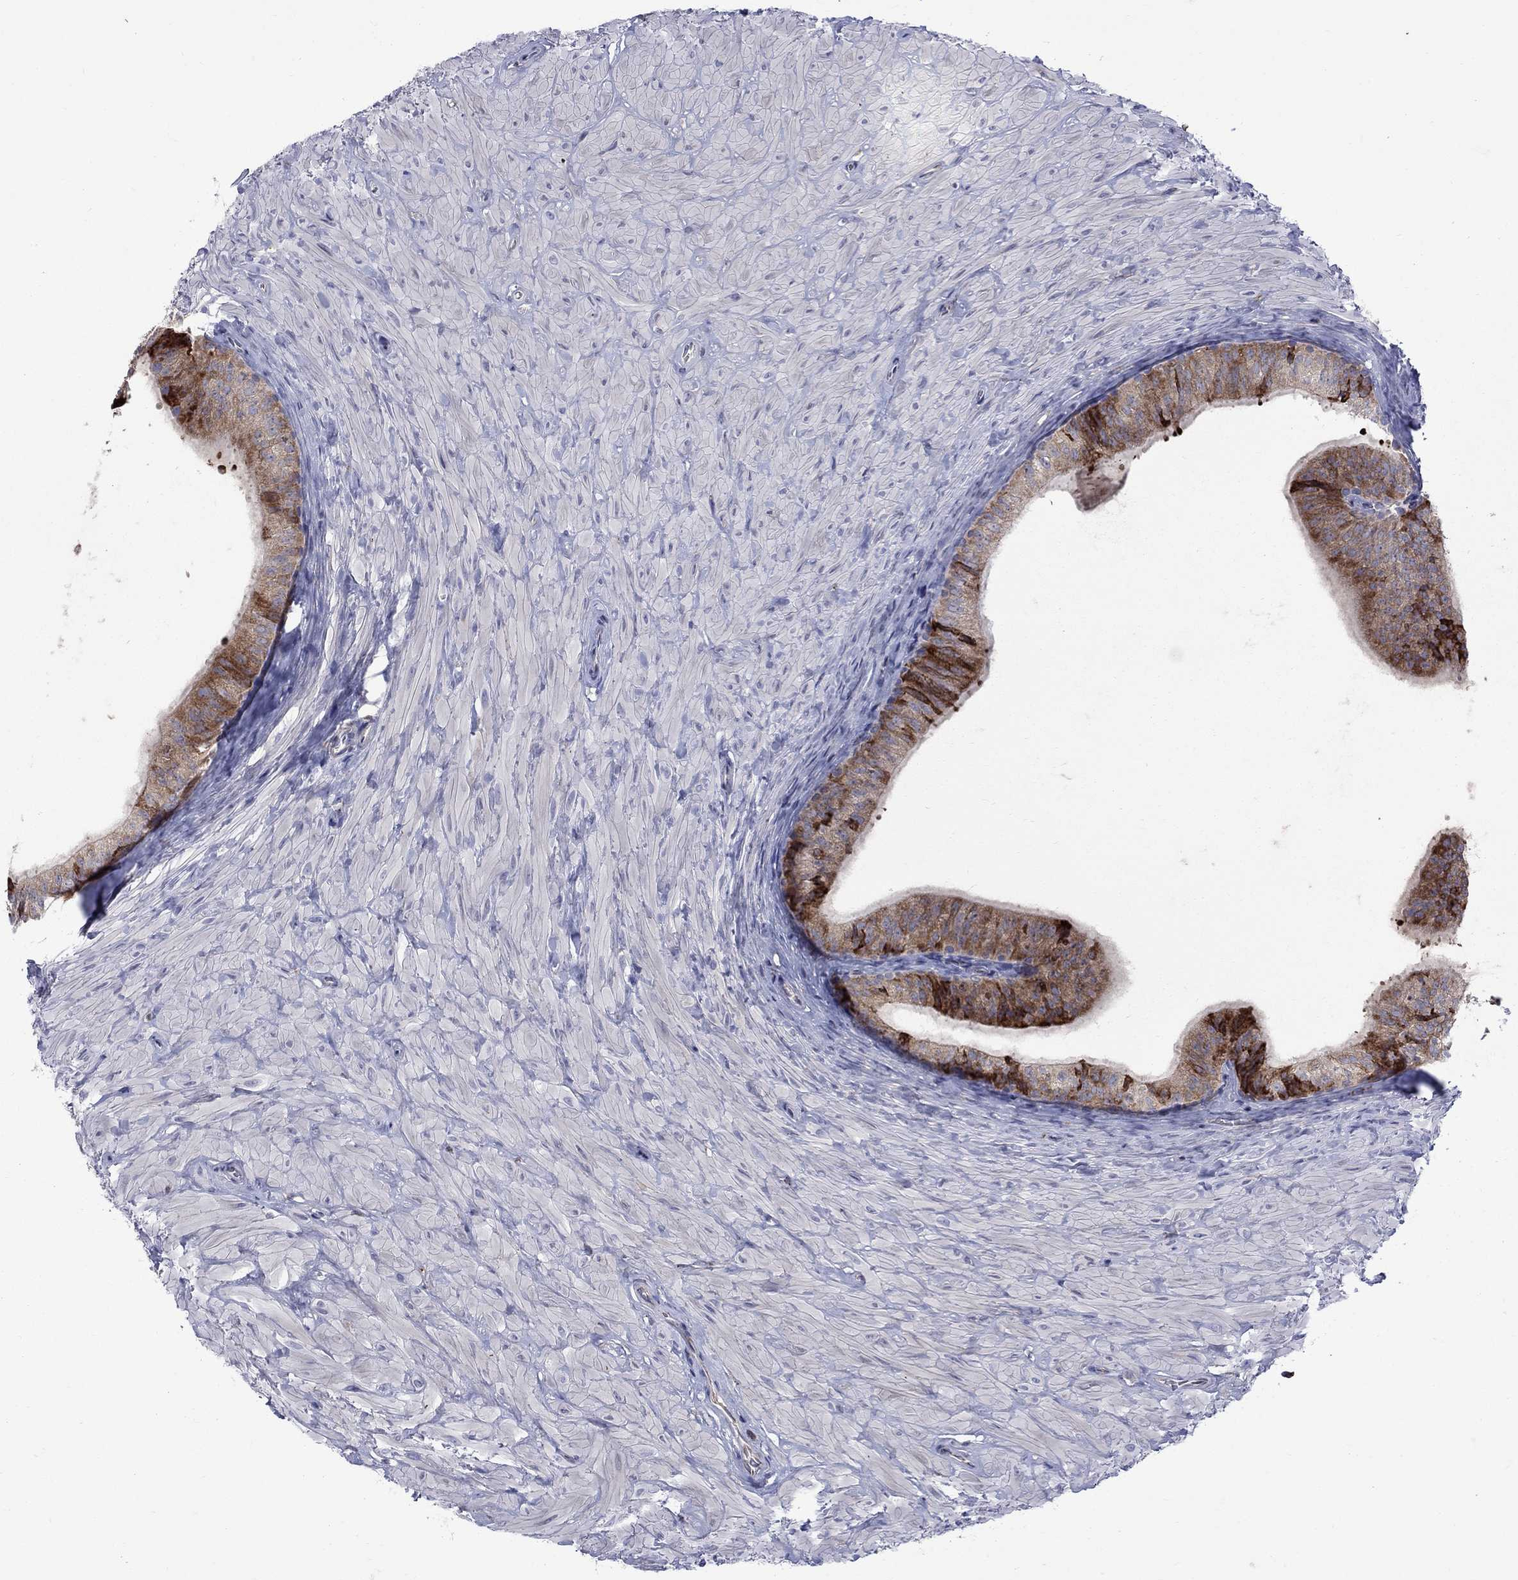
{"staining": {"intensity": "strong", "quantity": "<25%", "location": "cytoplasmic/membranous"}, "tissue": "epididymis", "cell_type": "Glandular cells", "image_type": "normal", "snomed": [{"axis": "morphology", "description": "Normal tissue, NOS"}, {"axis": "topography", "description": "Epididymis"}, {"axis": "topography", "description": "Vas deferens"}], "caption": "This histopathology image exhibits immunohistochemistry staining of benign human epididymis, with medium strong cytoplasmic/membranous expression in approximately <25% of glandular cells.", "gene": "ASNS", "patient": {"sex": "male", "age": 23}}